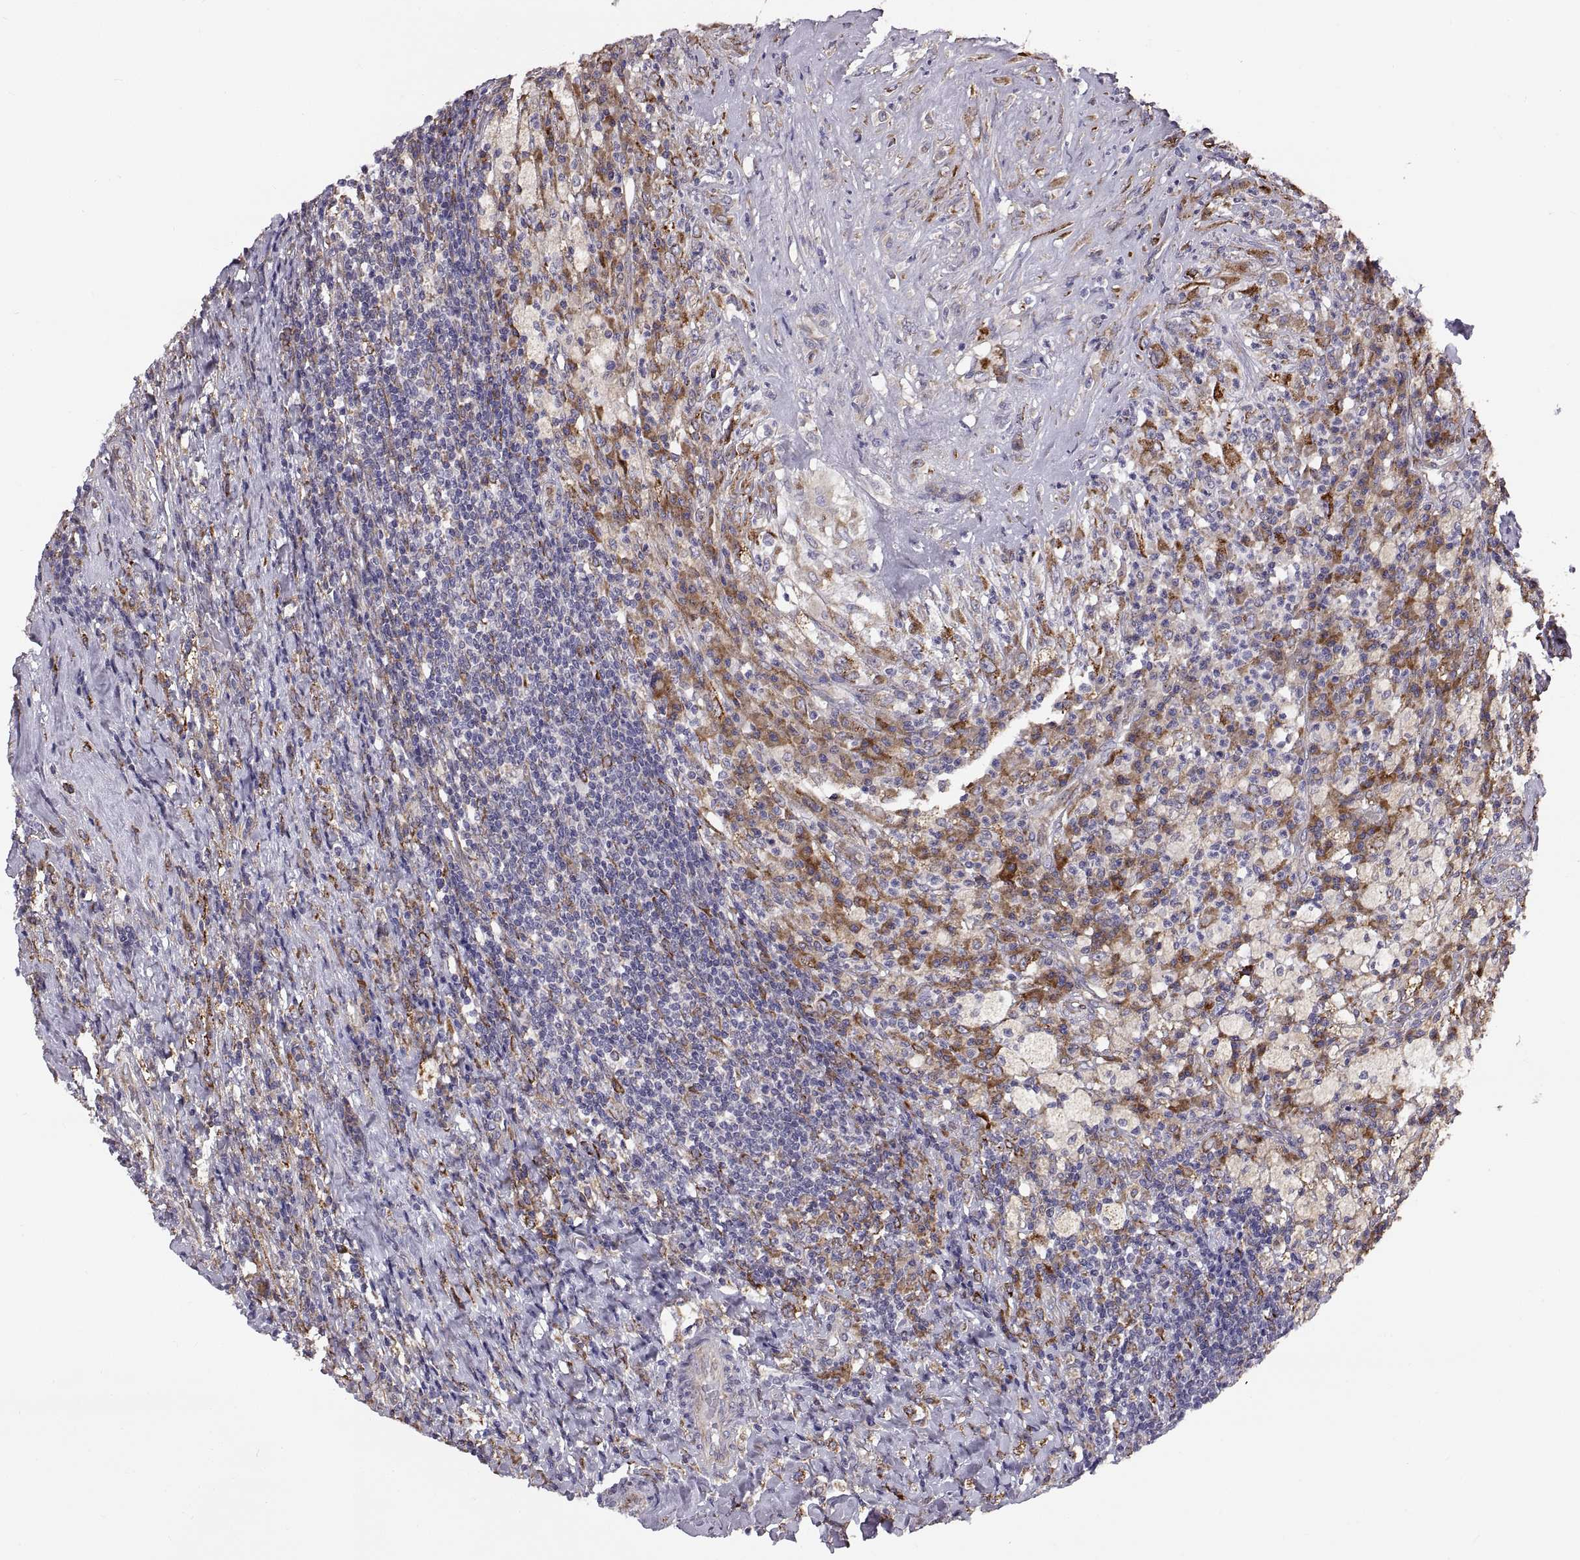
{"staining": {"intensity": "strong", "quantity": "25%-75%", "location": "cytoplasmic/membranous"}, "tissue": "testis cancer", "cell_type": "Tumor cells", "image_type": "cancer", "snomed": [{"axis": "morphology", "description": "Necrosis, NOS"}, {"axis": "morphology", "description": "Carcinoma, Embryonal, NOS"}, {"axis": "topography", "description": "Testis"}], "caption": "A high-resolution photomicrograph shows immunohistochemistry (IHC) staining of testis cancer (embryonal carcinoma), which reveals strong cytoplasmic/membranous staining in about 25%-75% of tumor cells.", "gene": "PLEKHB2", "patient": {"sex": "male", "age": 19}}